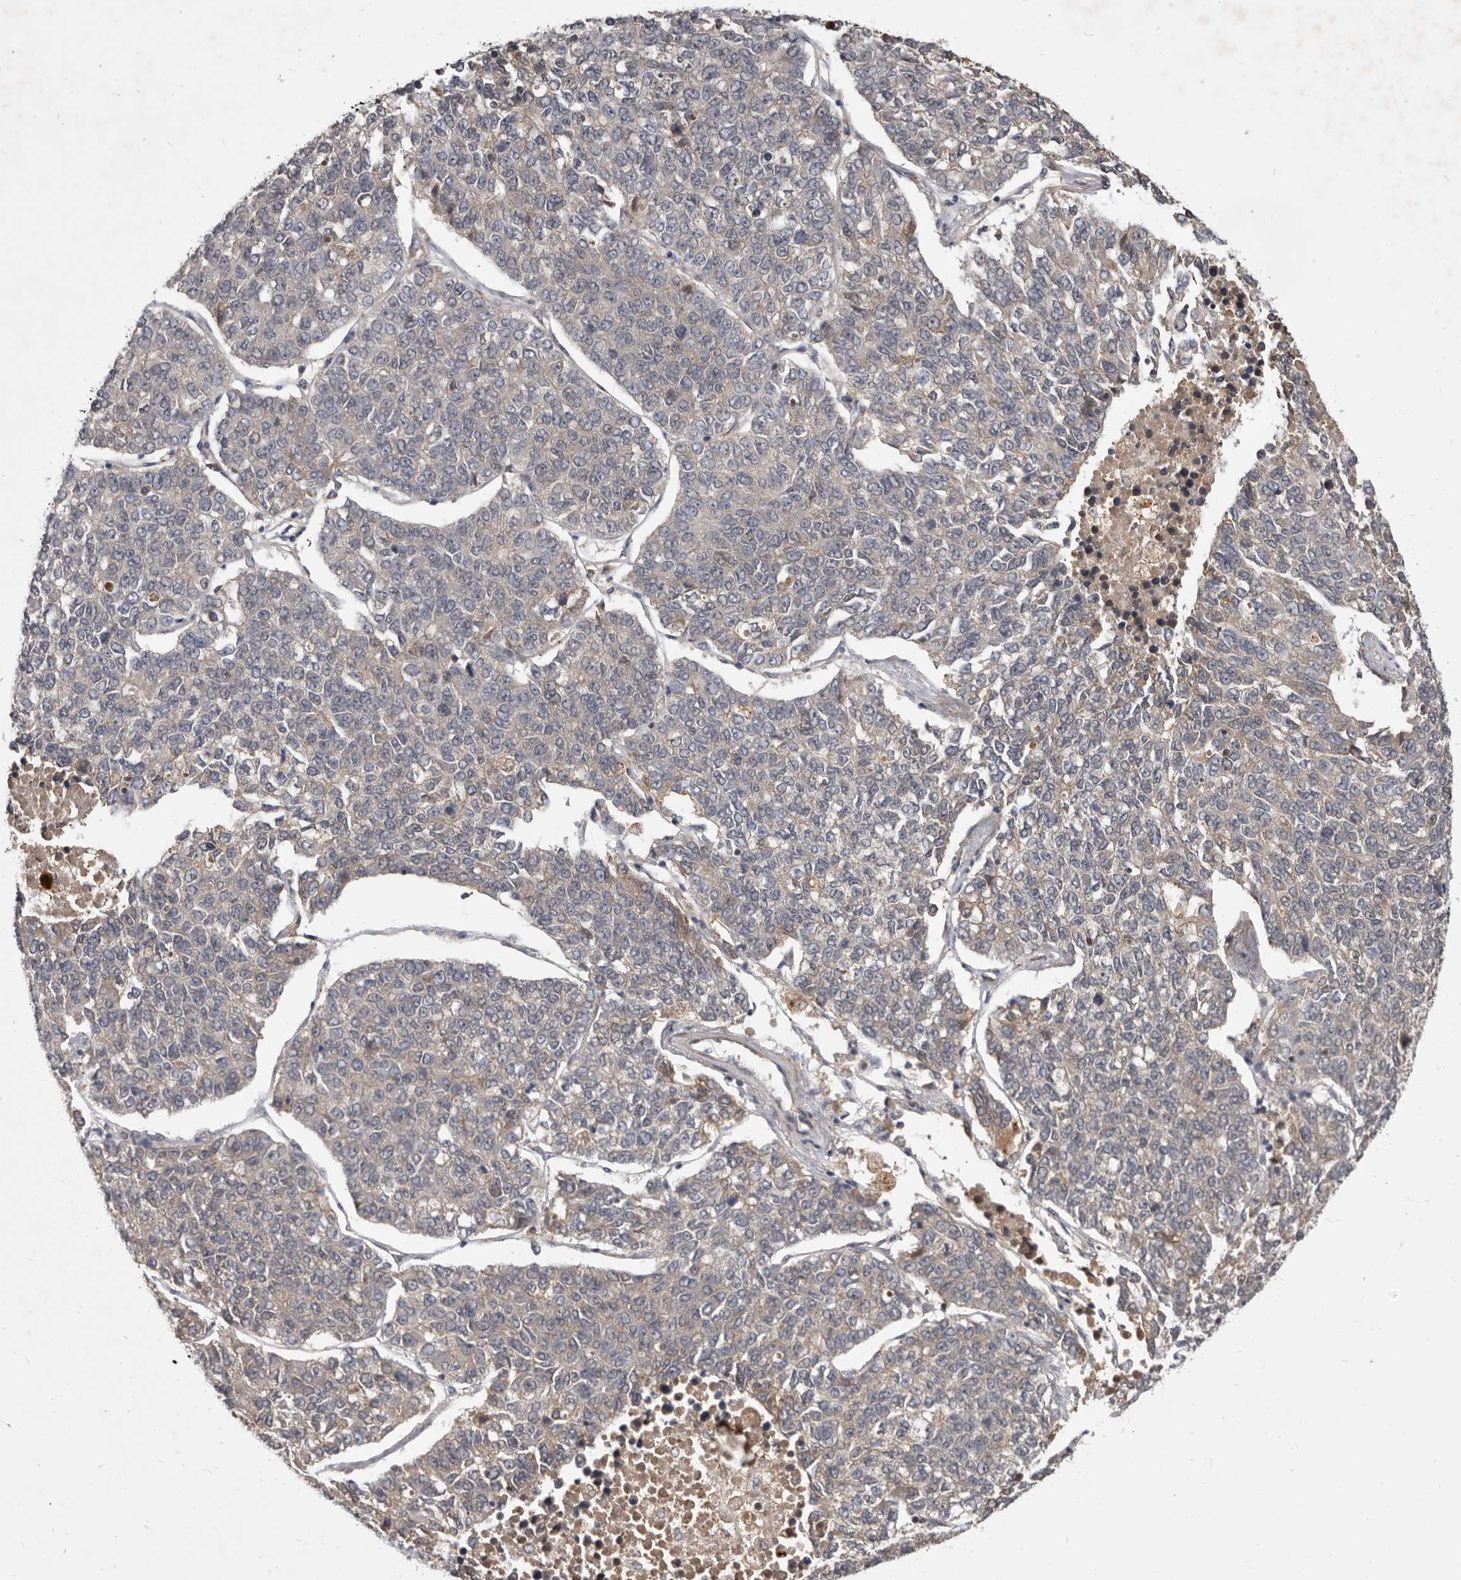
{"staining": {"intensity": "weak", "quantity": "25%-75%", "location": "cytoplasmic/membranous"}, "tissue": "lung cancer", "cell_type": "Tumor cells", "image_type": "cancer", "snomed": [{"axis": "morphology", "description": "Adenocarcinoma, NOS"}, {"axis": "topography", "description": "Lung"}], "caption": "DAB (3,3'-diaminobenzidine) immunohistochemical staining of lung cancer displays weak cytoplasmic/membranous protein expression in approximately 25%-75% of tumor cells.", "gene": "DNAJC28", "patient": {"sex": "male", "age": 49}}